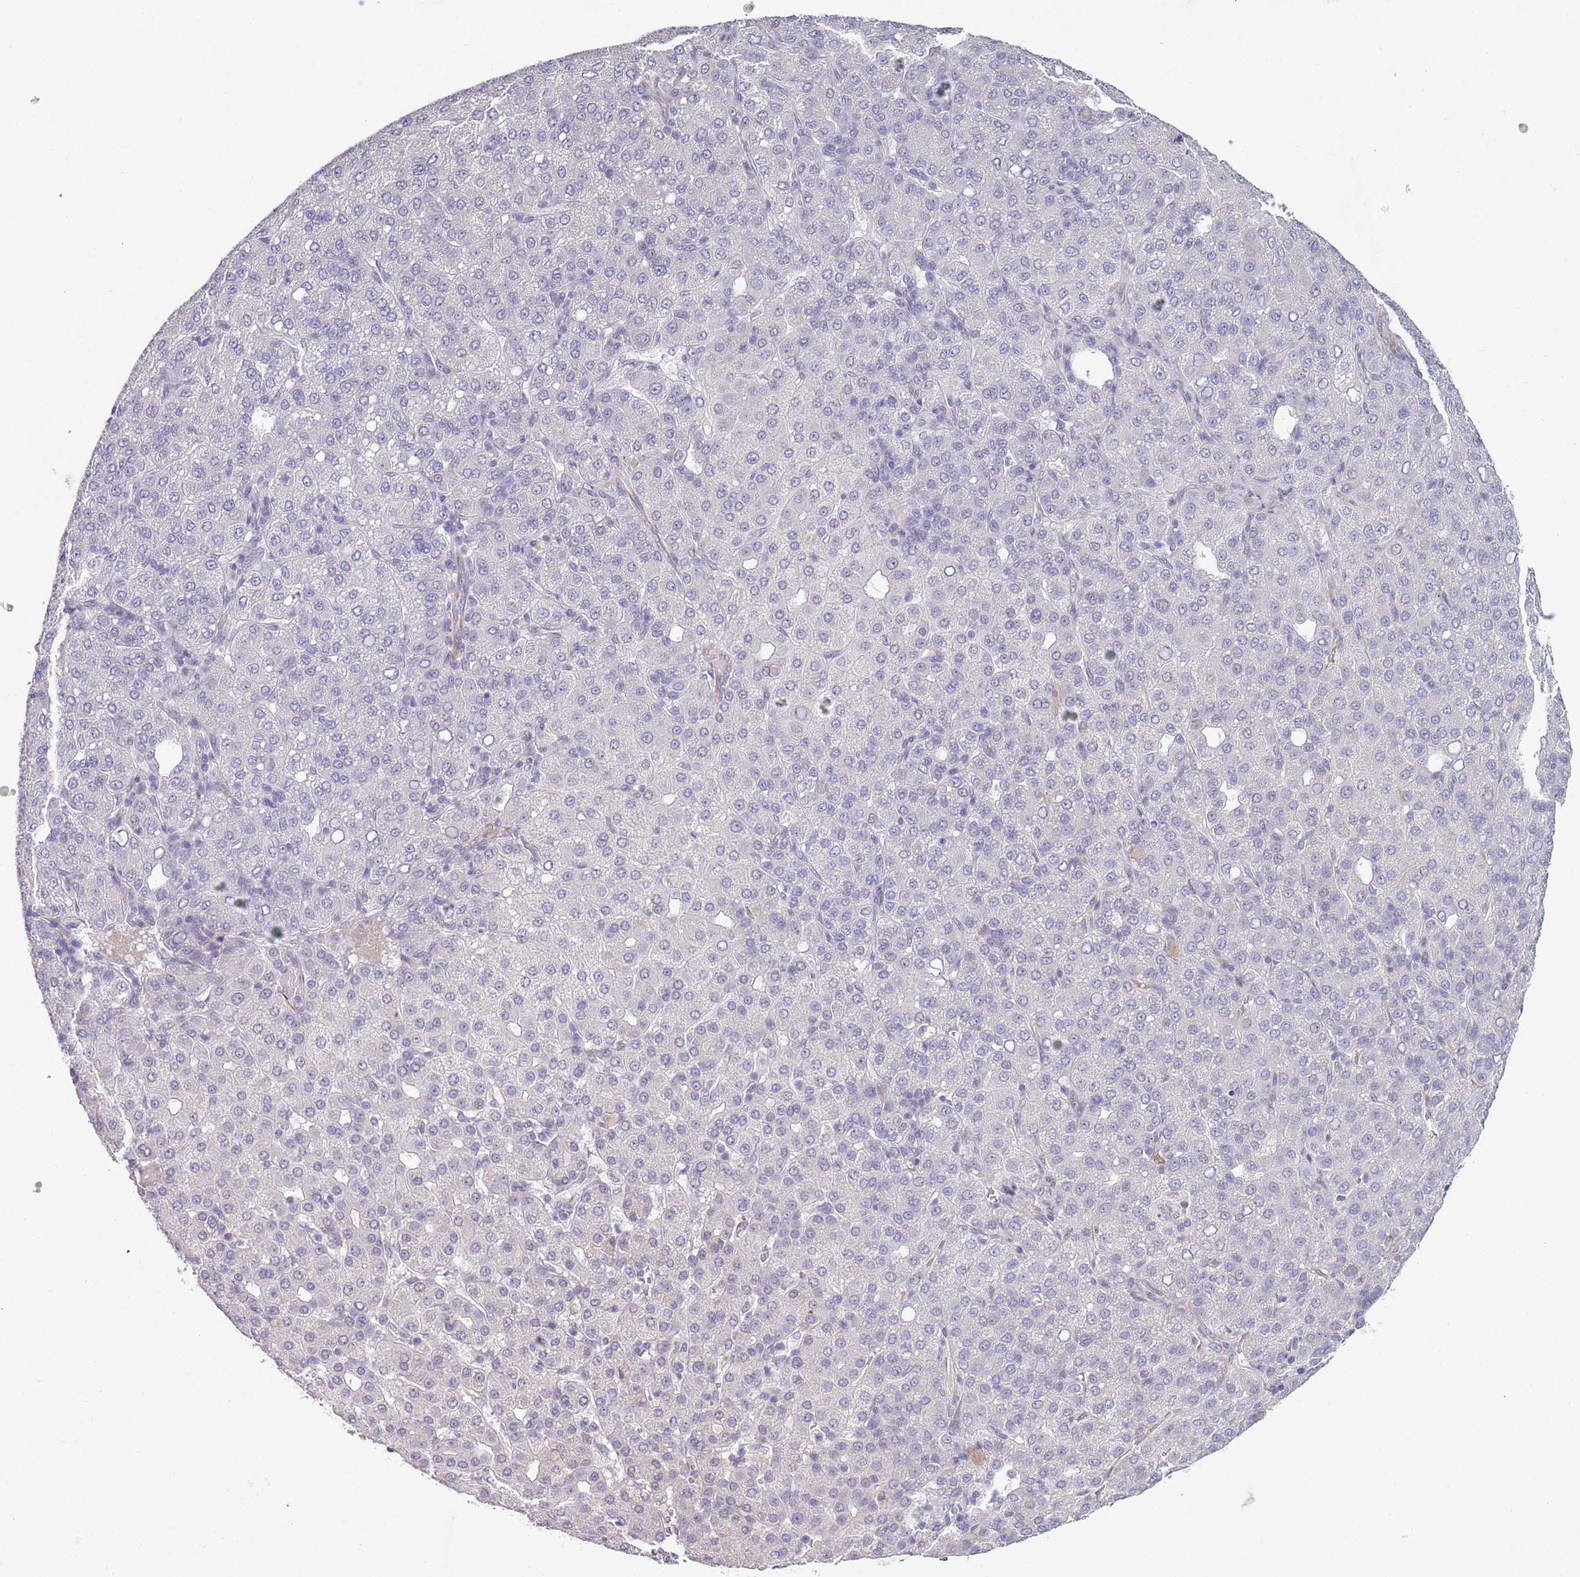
{"staining": {"intensity": "negative", "quantity": "none", "location": "none"}, "tissue": "liver cancer", "cell_type": "Tumor cells", "image_type": "cancer", "snomed": [{"axis": "morphology", "description": "Carcinoma, Hepatocellular, NOS"}, {"axis": "topography", "description": "Liver"}], "caption": "Tumor cells are negative for brown protein staining in liver cancer. Brightfield microscopy of immunohistochemistry stained with DAB (3,3'-diaminobenzidine) (brown) and hematoxylin (blue), captured at high magnification.", "gene": "NBPF3", "patient": {"sex": "male", "age": 65}}